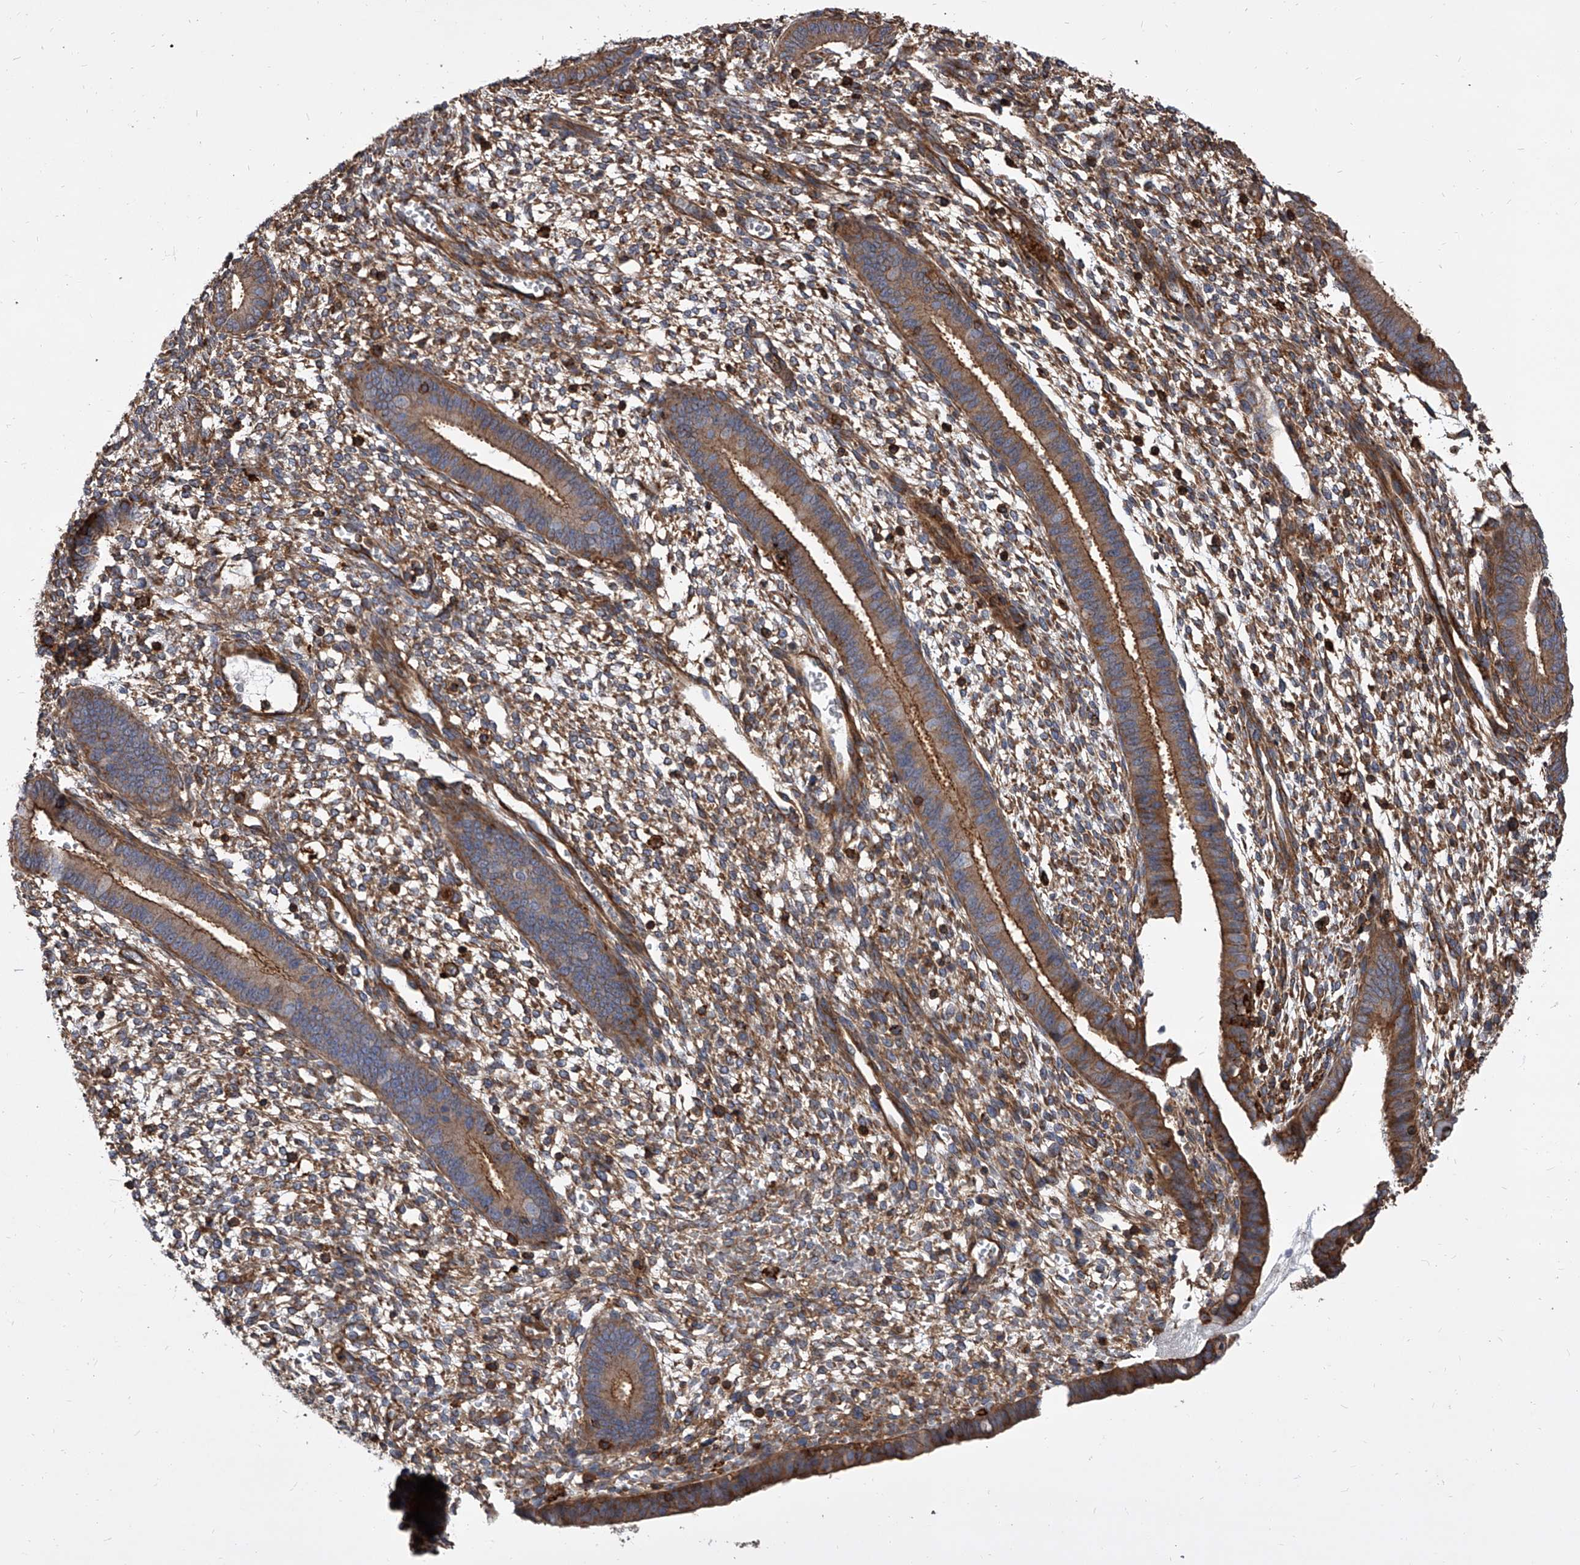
{"staining": {"intensity": "moderate", "quantity": "25%-75%", "location": "cytoplasmic/membranous"}, "tissue": "endometrium", "cell_type": "Cells in endometrial stroma", "image_type": "normal", "snomed": [{"axis": "morphology", "description": "Normal tissue, NOS"}, {"axis": "topography", "description": "Endometrium"}], "caption": "A brown stain labels moderate cytoplasmic/membranous staining of a protein in cells in endometrial stroma of benign human endometrium.", "gene": "PISD", "patient": {"sex": "female", "age": 46}}